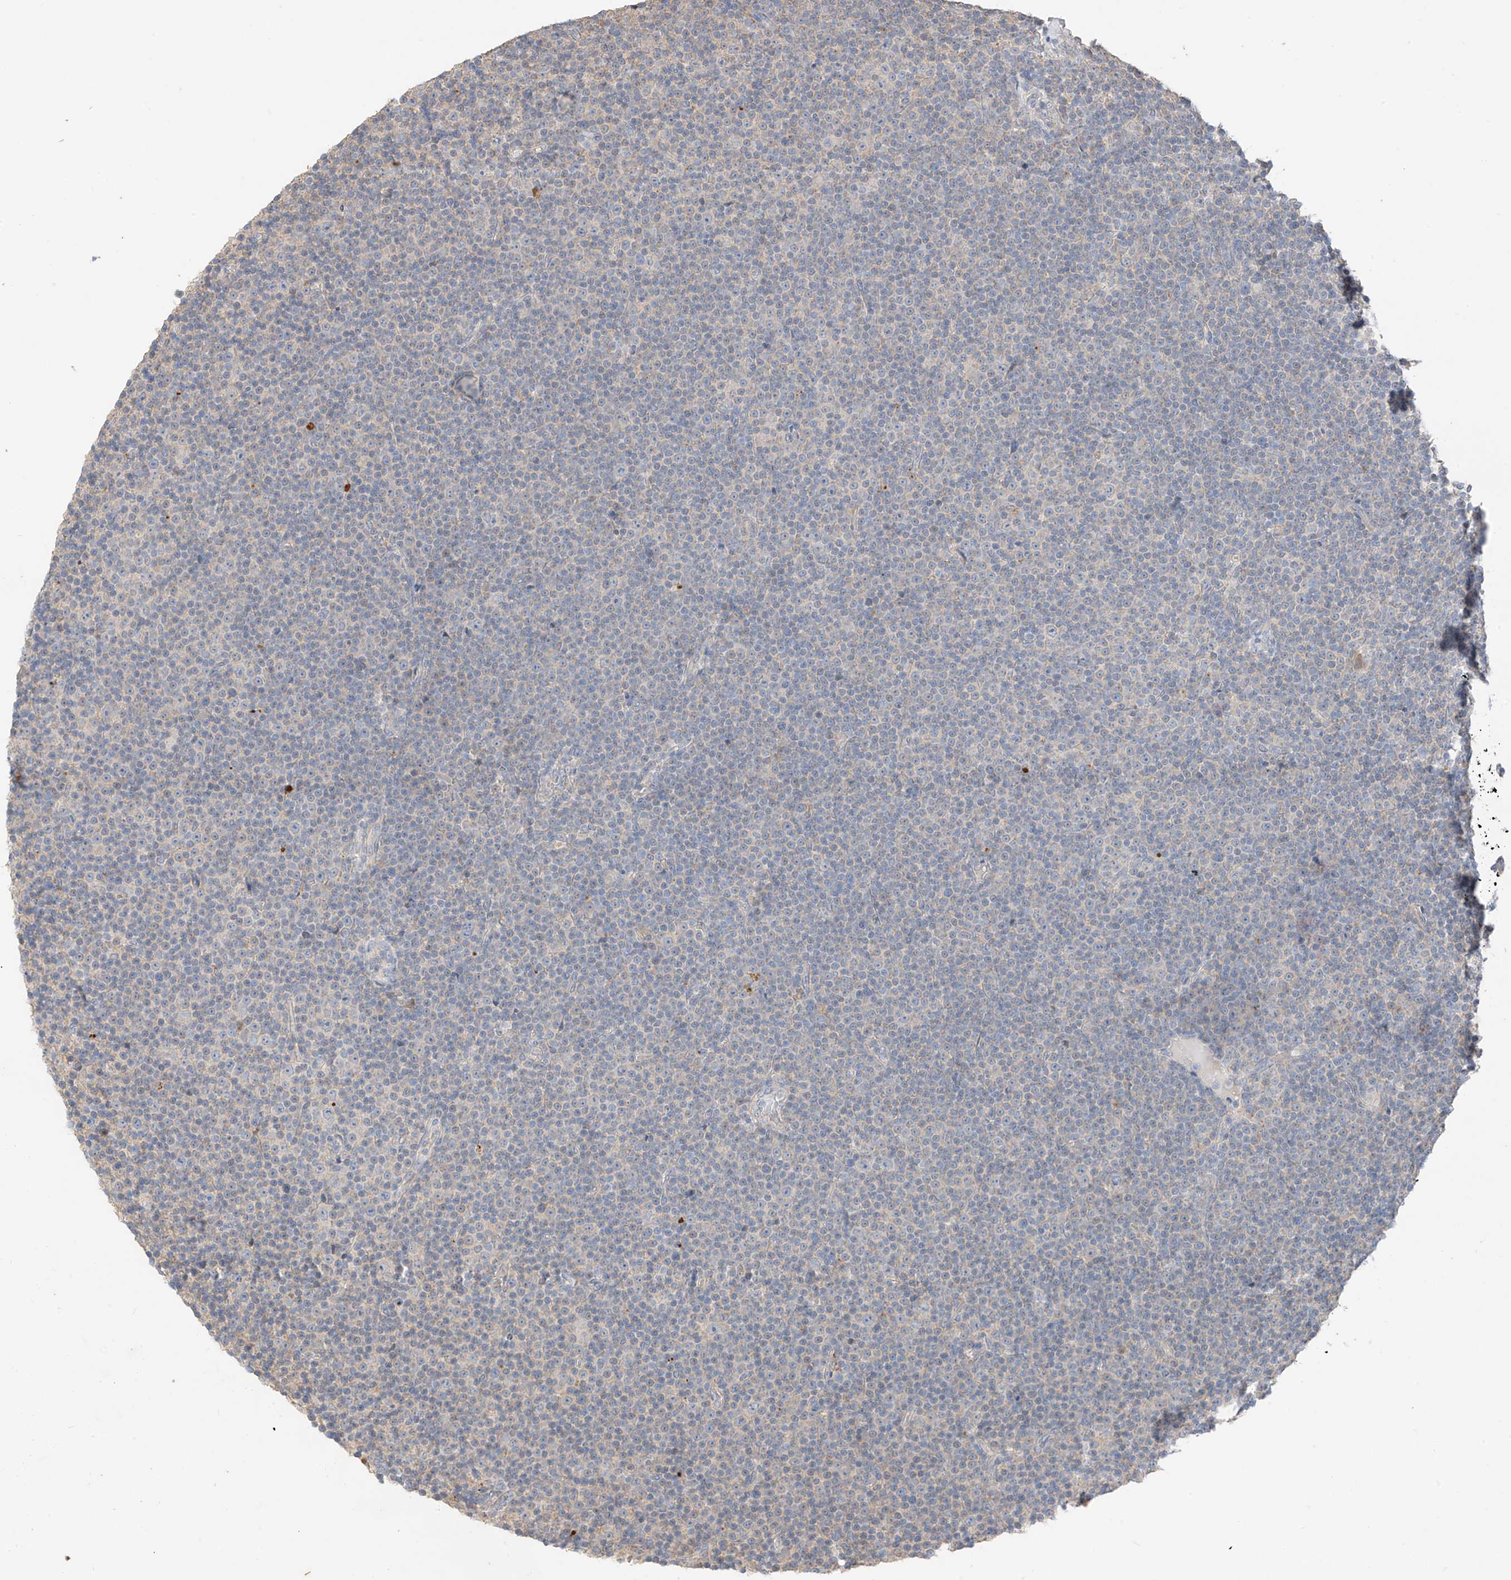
{"staining": {"intensity": "negative", "quantity": "none", "location": "none"}, "tissue": "lymphoma", "cell_type": "Tumor cells", "image_type": "cancer", "snomed": [{"axis": "morphology", "description": "Malignant lymphoma, non-Hodgkin's type, Low grade"}, {"axis": "topography", "description": "Lymph node"}], "caption": "Immunohistochemical staining of malignant lymphoma, non-Hodgkin's type (low-grade) demonstrates no significant staining in tumor cells.", "gene": "CAPN13", "patient": {"sex": "female", "age": 67}}